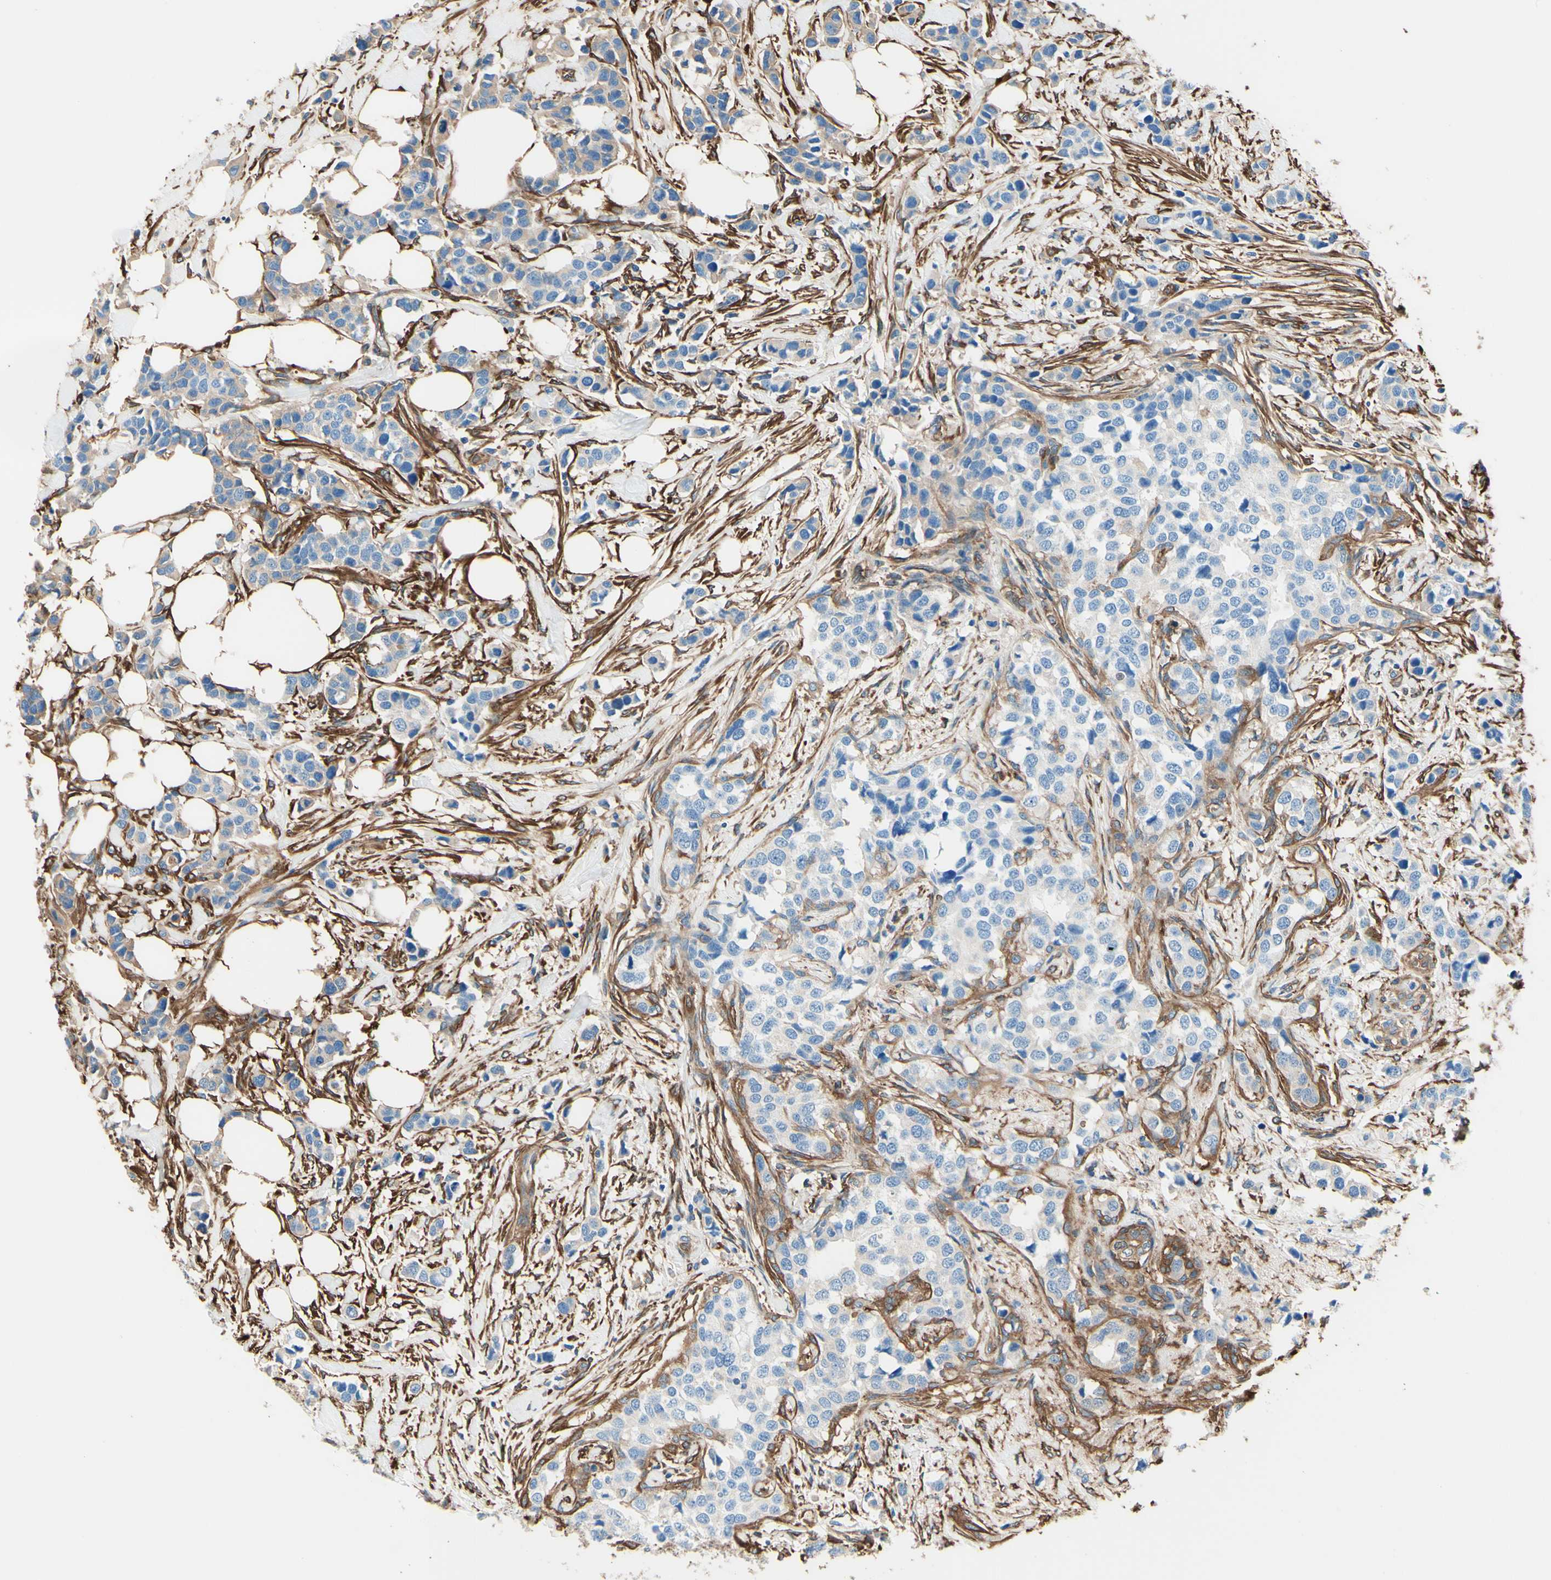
{"staining": {"intensity": "negative", "quantity": "none", "location": "none"}, "tissue": "breast cancer", "cell_type": "Tumor cells", "image_type": "cancer", "snomed": [{"axis": "morphology", "description": "Normal tissue, NOS"}, {"axis": "morphology", "description": "Duct carcinoma"}, {"axis": "topography", "description": "Breast"}], "caption": "Protein analysis of intraductal carcinoma (breast) reveals no significant expression in tumor cells. (Immunohistochemistry (ihc), brightfield microscopy, high magnification).", "gene": "DPYSL3", "patient": {"sex": "female", "age": 50}}